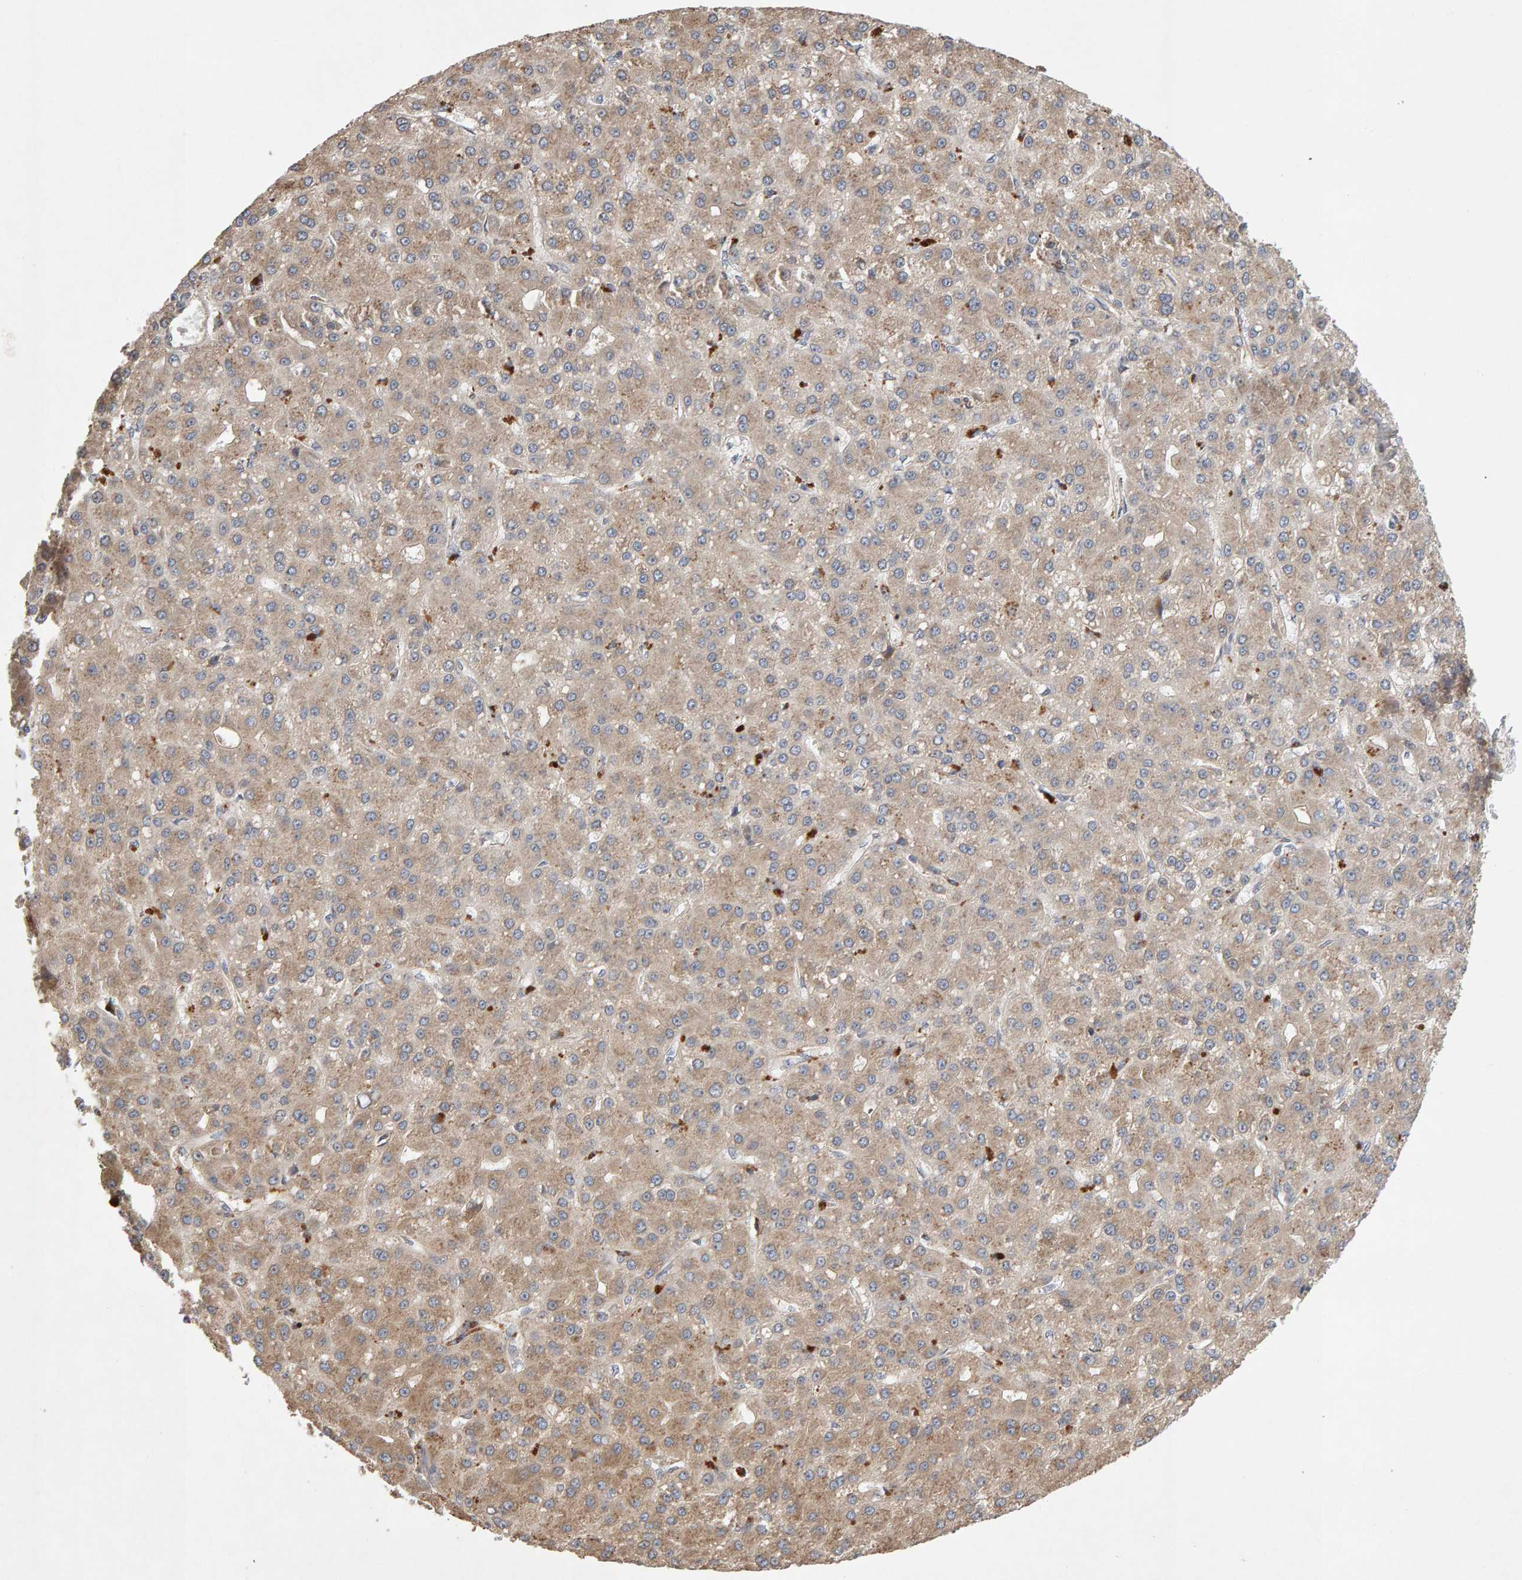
{"staining": {"intensity": "weak", "quantity": ">75%", "location": "cytoplasmic/membranous"}, "tissue": "liver cancer", "cell_type": "Tumor cells", "image_type": "cancer", "snomed": [{"axis": "morphology", "description": "Carcinoma, Hepatocellular, NOS"}, {"axis": "topography", "description": "Liver"}], "caption": "Tumor cells show low levels of weak cytoplasmic/membranous staining in approximately >75% of cells in hepatocellular carcinoma (liver).", "gene": "RNF19A", "patient": {"sex": "male", "age": 67}}